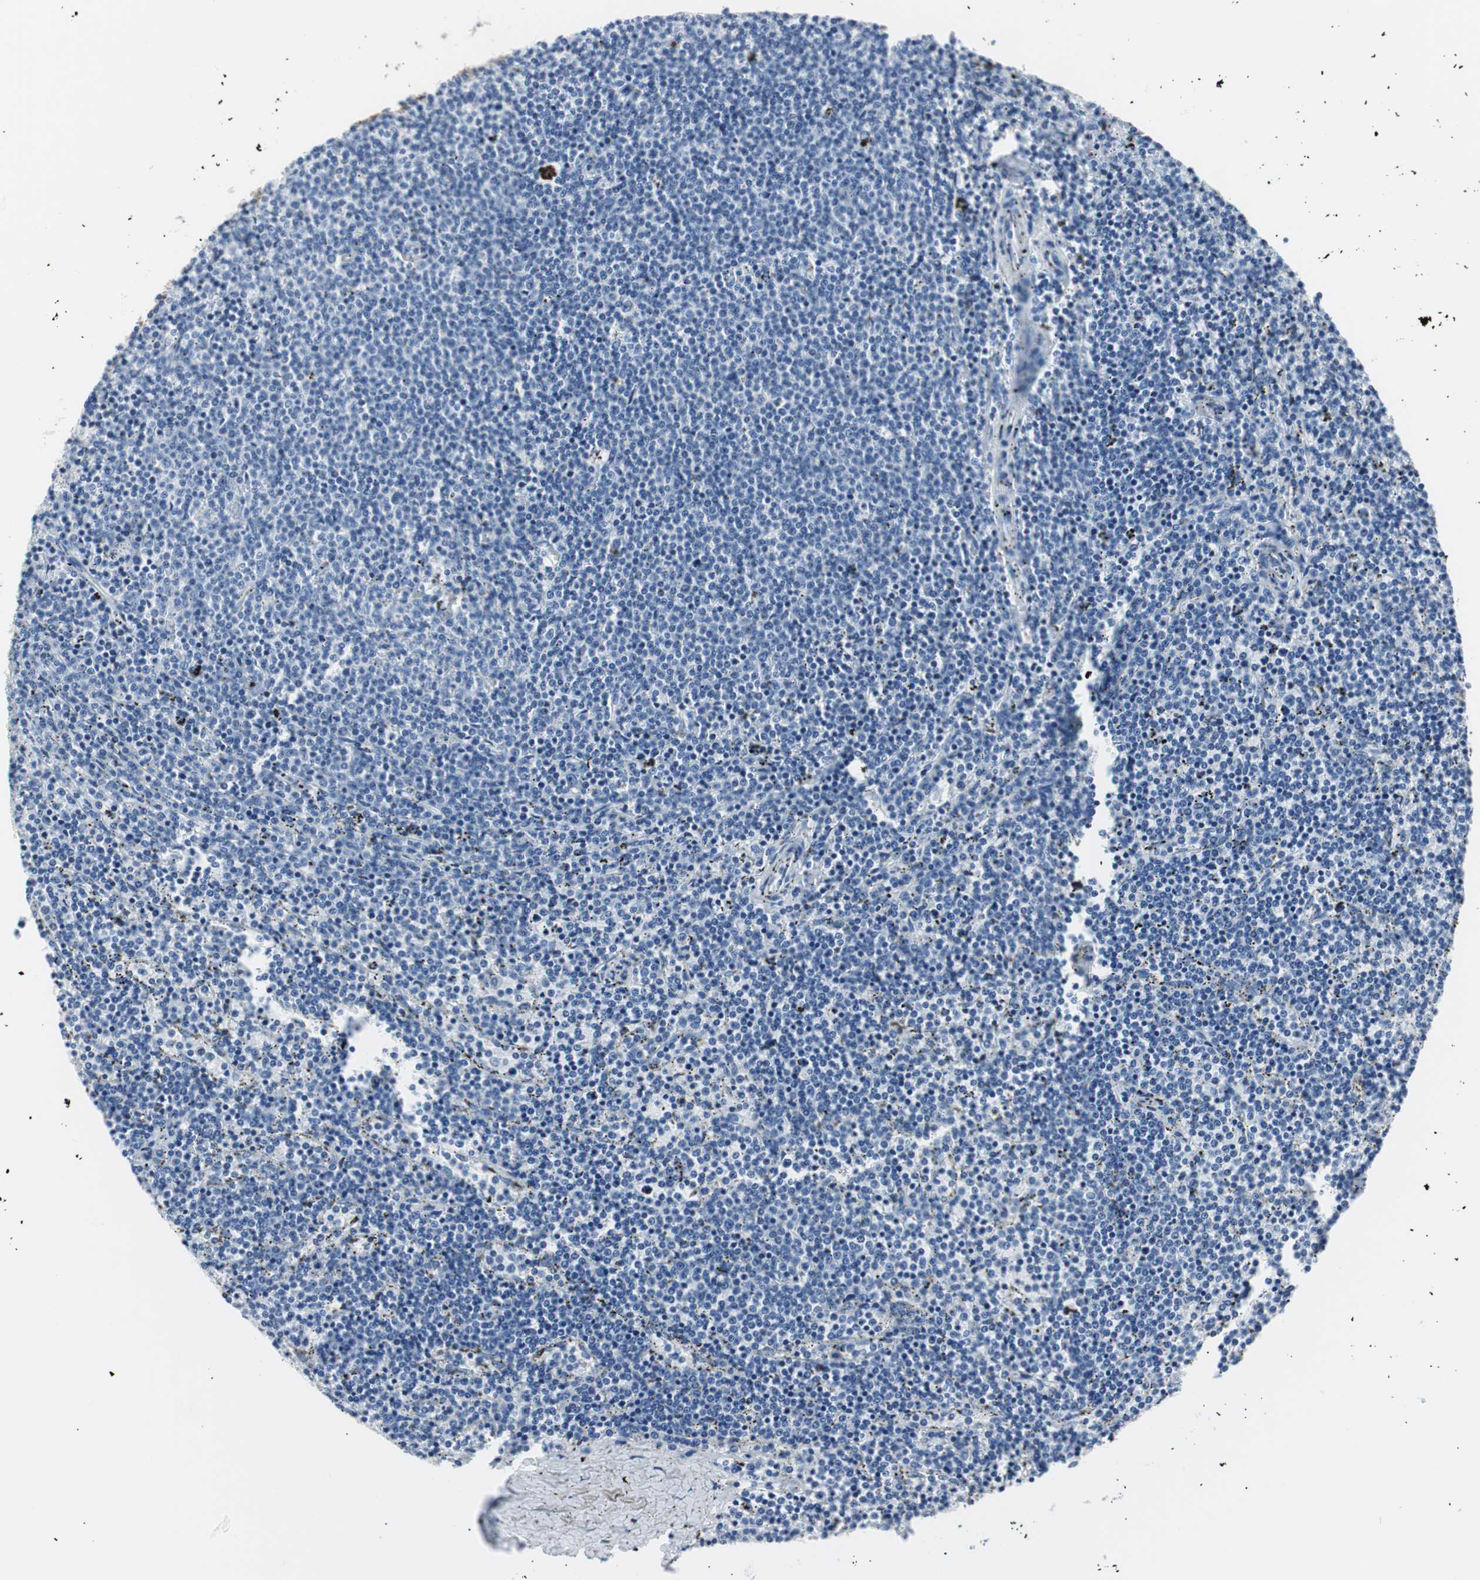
{"staining": {"intensity": "negative", "quantity": "none", "location": "none"}, "tissue": "lymphoma", "cell_type": "Tumor cells", "image_type": "cancer", "snomed": [{"axis": "morphology", "description": "Malignant lymphoma, non-Hodgkin's type, Low grade"}, {"axis": "topography", "description": "Spleen"}], "caption": "Lymphoma was stained to show a protein in brown. There is no significant staining in tumor cells.", "gene": "GAP43", "patient": {"sex": "female", "age": 50}}